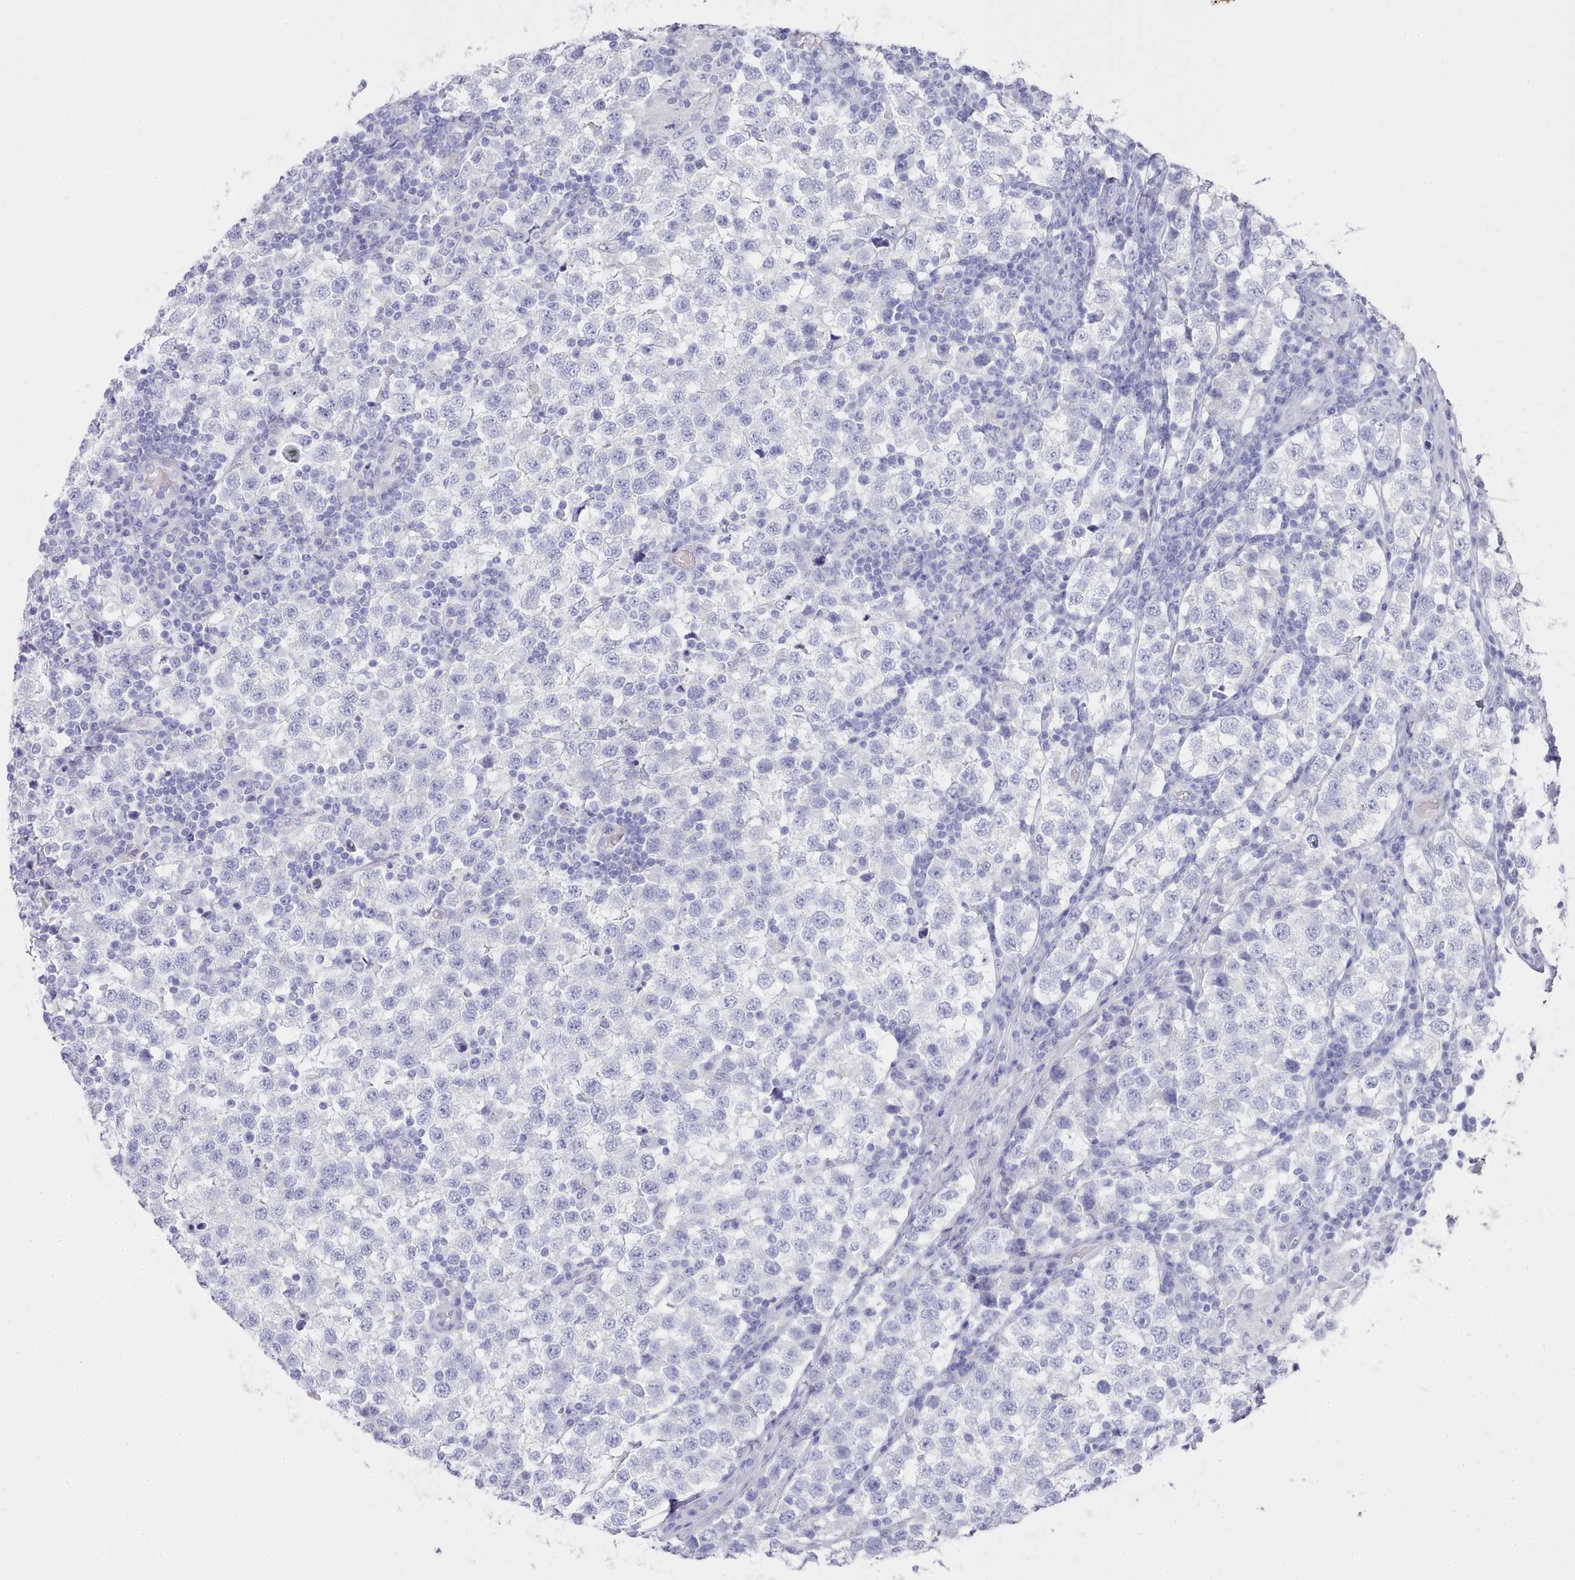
{"staining": {"intensity": "negative", "quantity": "none", "location": "none"}, "tissue": "testis cancer", "cell_type": "Tumor cells", "image_type": "cancer", "snomed": [{"axis": "morphology", "description": "Seminoma, NOS"}, {"axis": "topography", "description": "Testis"}], "caption": "Tumor cells are negative for protein expression in human testis cancer.", "gene": "LRRC37A", "patient": {"sex": "male", "age": 34}}